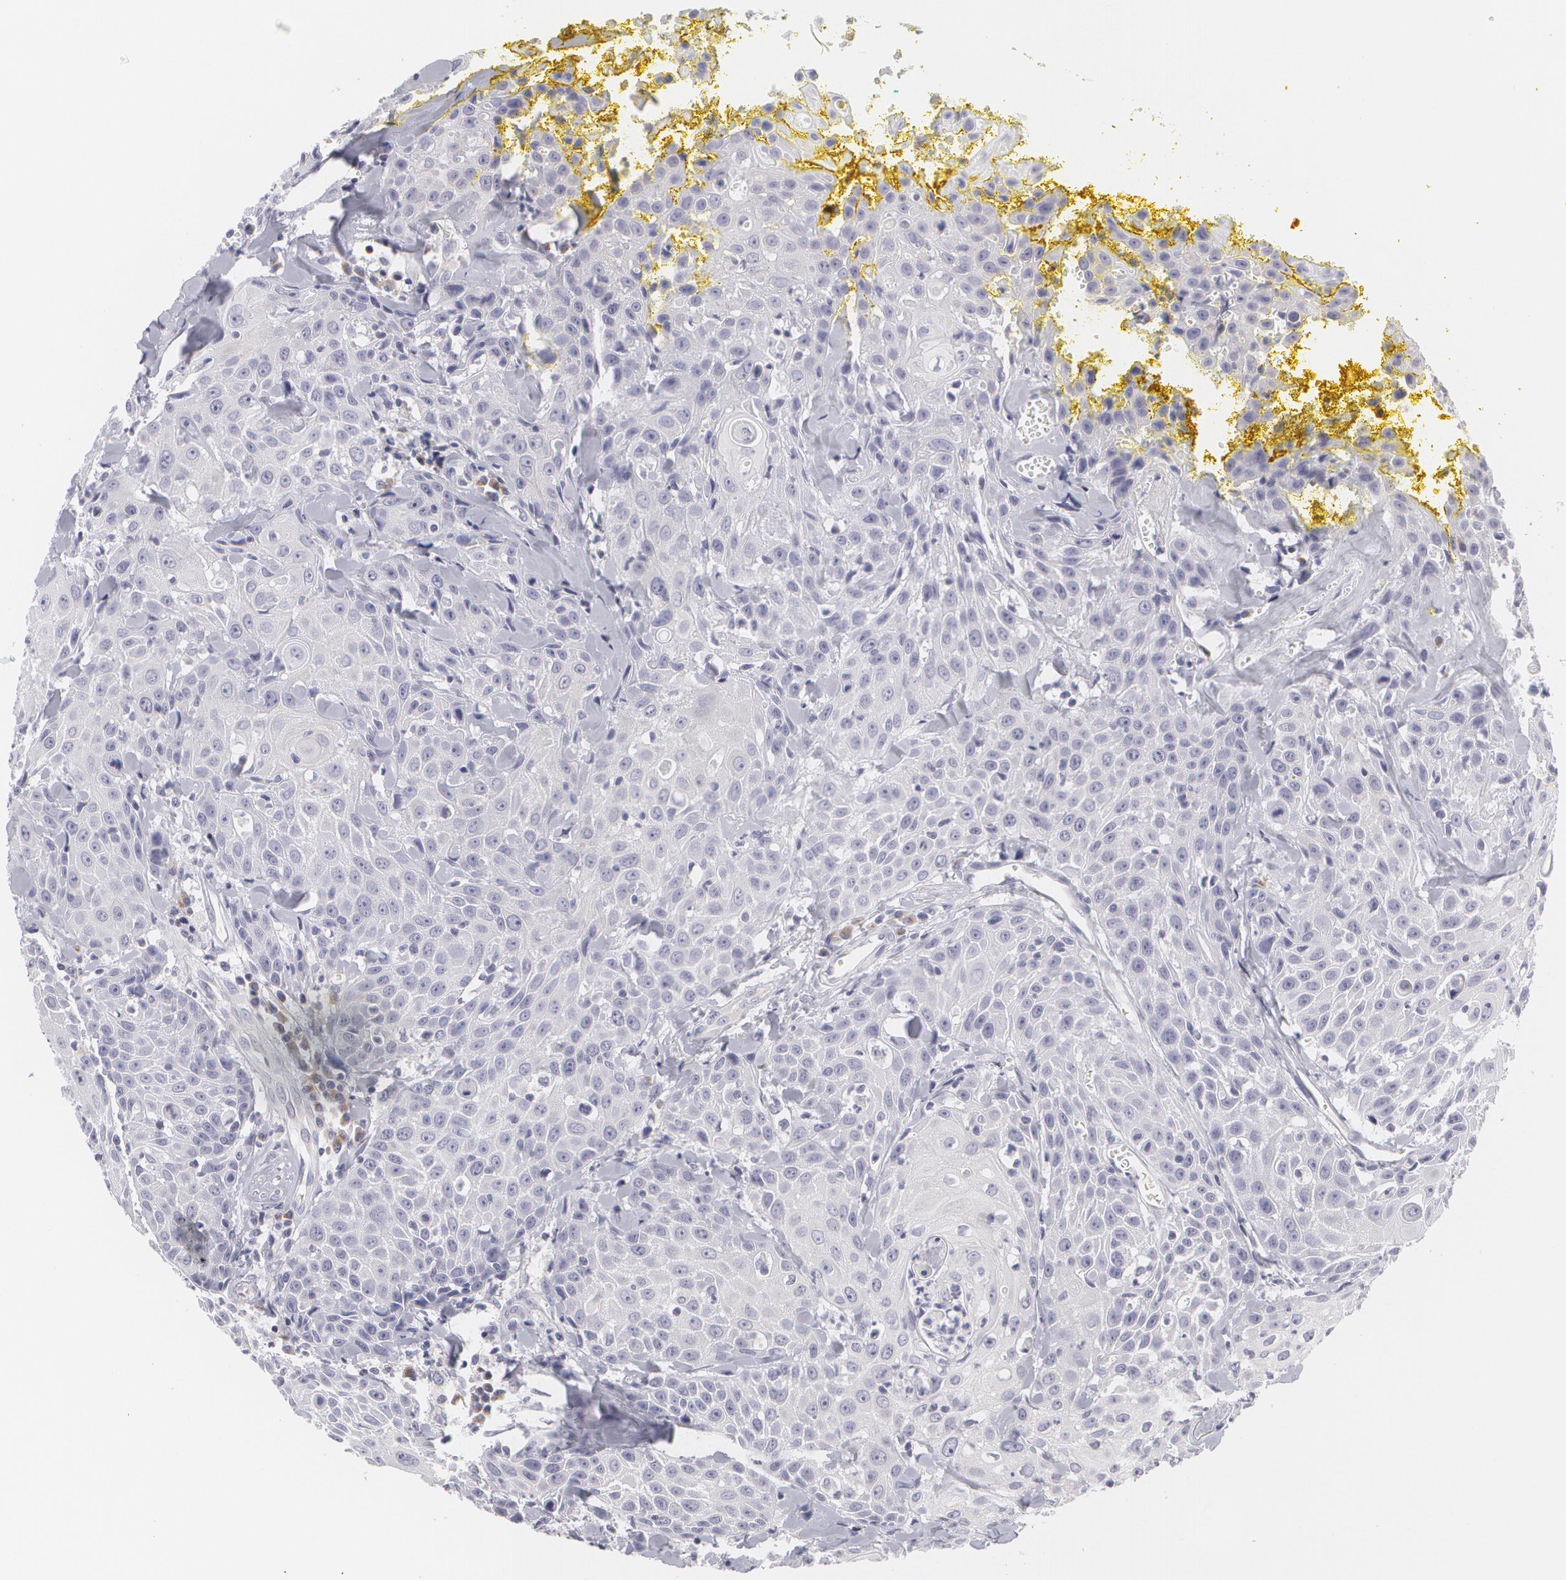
{"staining": {"intensity": "negative", "quantity": "none", "location": "none"}, "tissue": "head and neck cancer", "cell_type": "Tumor cells", "image_type": "cancer", "snomed": [{"axis": "morphology", "description": "Squamous cell carcinoma, NOS"}, {"axis": "topography", "description": "Oral tissue"}, {"axis": "topography", "description": "Head-Neck"}], "caption": "High power microscopy micrograph of an immunohistochemistry image of head and neck cancer, revealing no significant expression in tumor cells.", "gene": "MBNL3", "patient": {"sex": "female", "age": 82}}